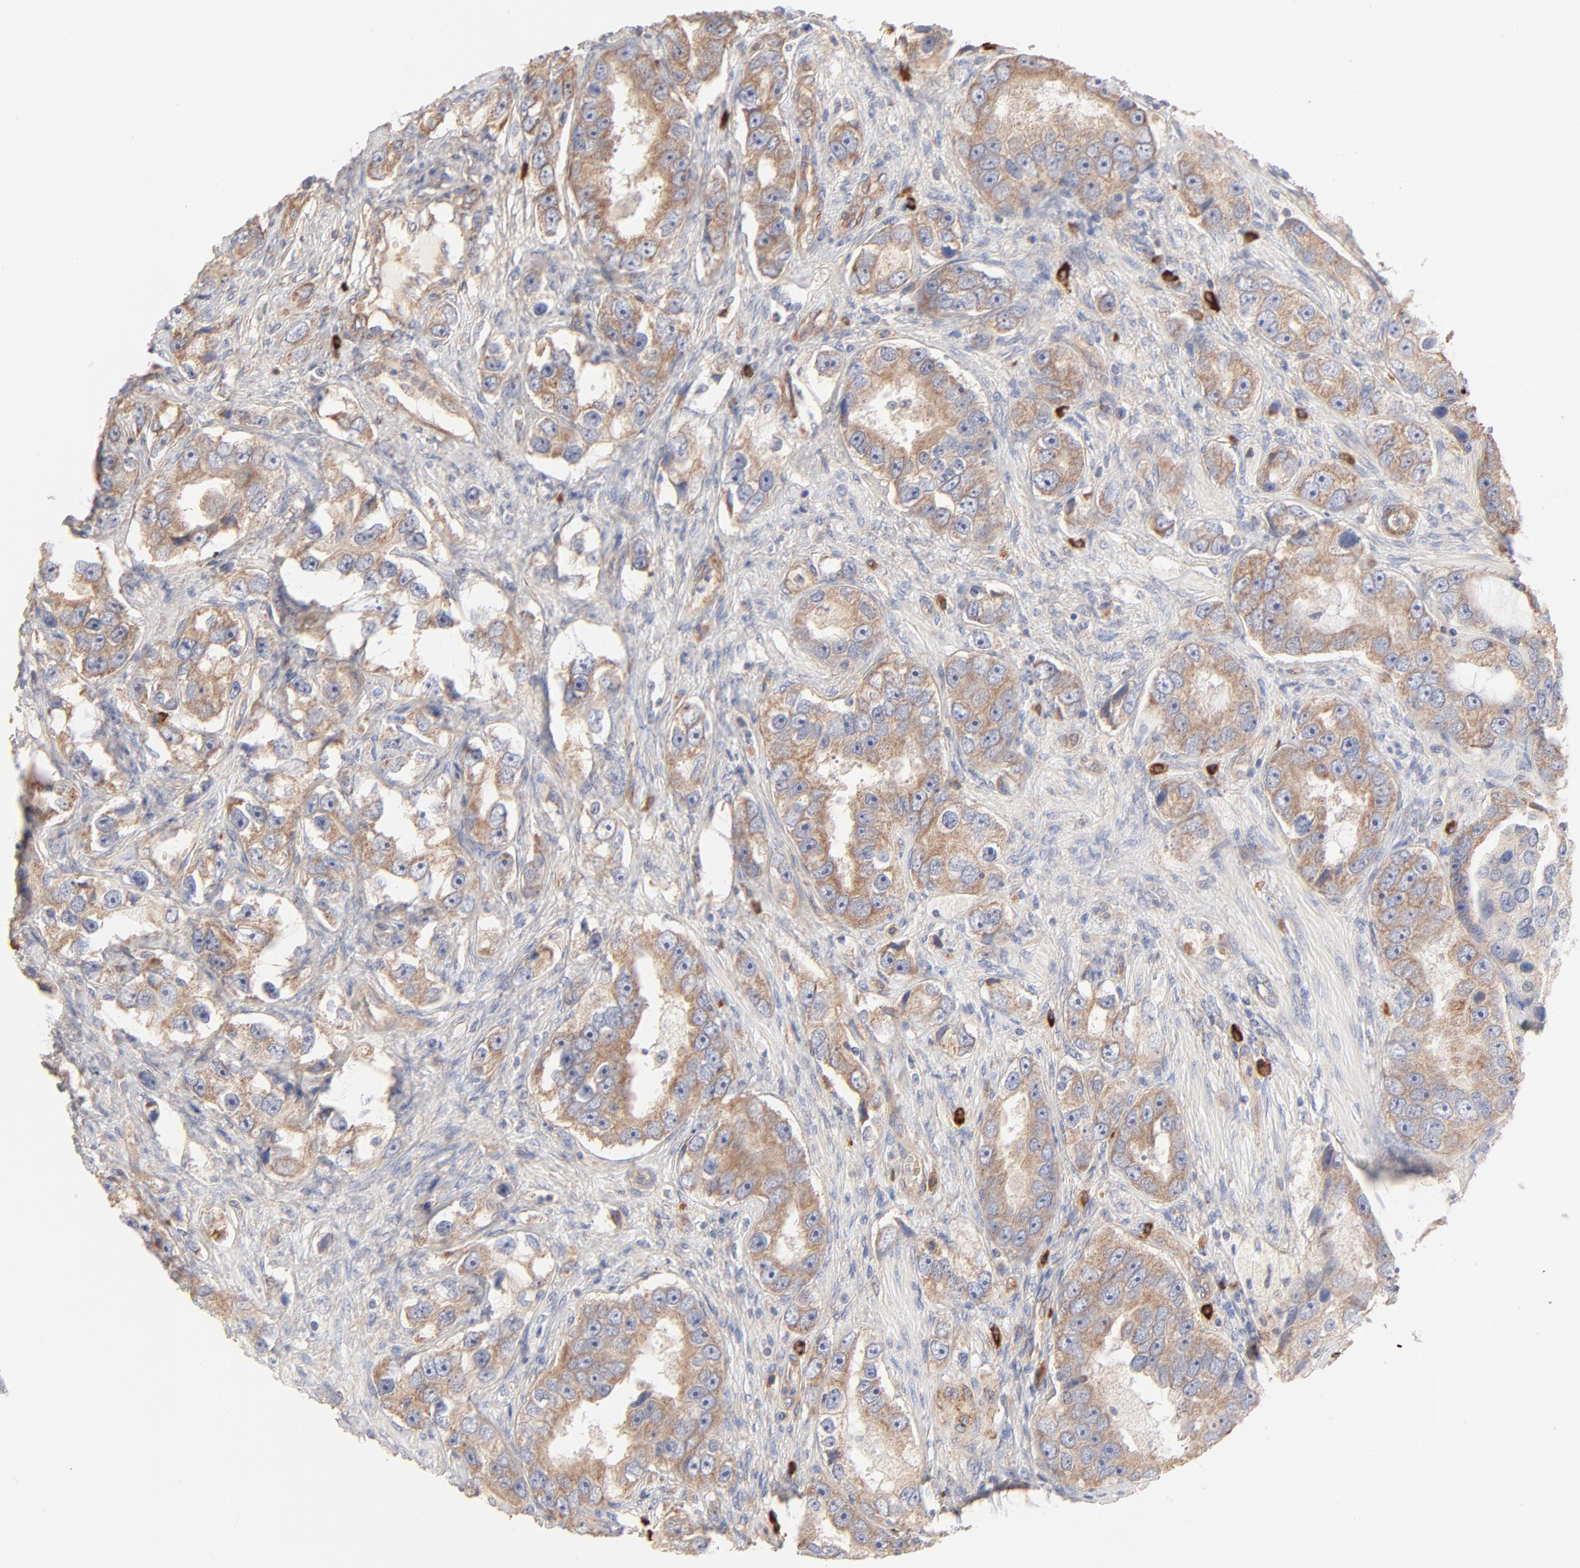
{"staining": {"intensity": "weak", "quantity": ">75%", "location": "cytoplasmic/membranous"}, "tissue": "prostate cancer", "cell_type": "Tumor cells", "image_type": "cancer", "snomed": [{"axis": "morphology", "description": "Adenocarcinoma, High grade"}, {"axis": "topography", "description": "Prostate"}], "caption": "A high-resolution image shows immunohistochemistry staining of prostate cancer (high-grade adenocarcinoma), which reveals weak cytoplasmic/membranous expression in about >75% of tumor cells. The staining was performed using DAB, with brown indicating positive protein expression. Nuclei are stained blue with hematoxylin.", "gene": "SPTB", "patient": {"sex": "male", "age": 63}}